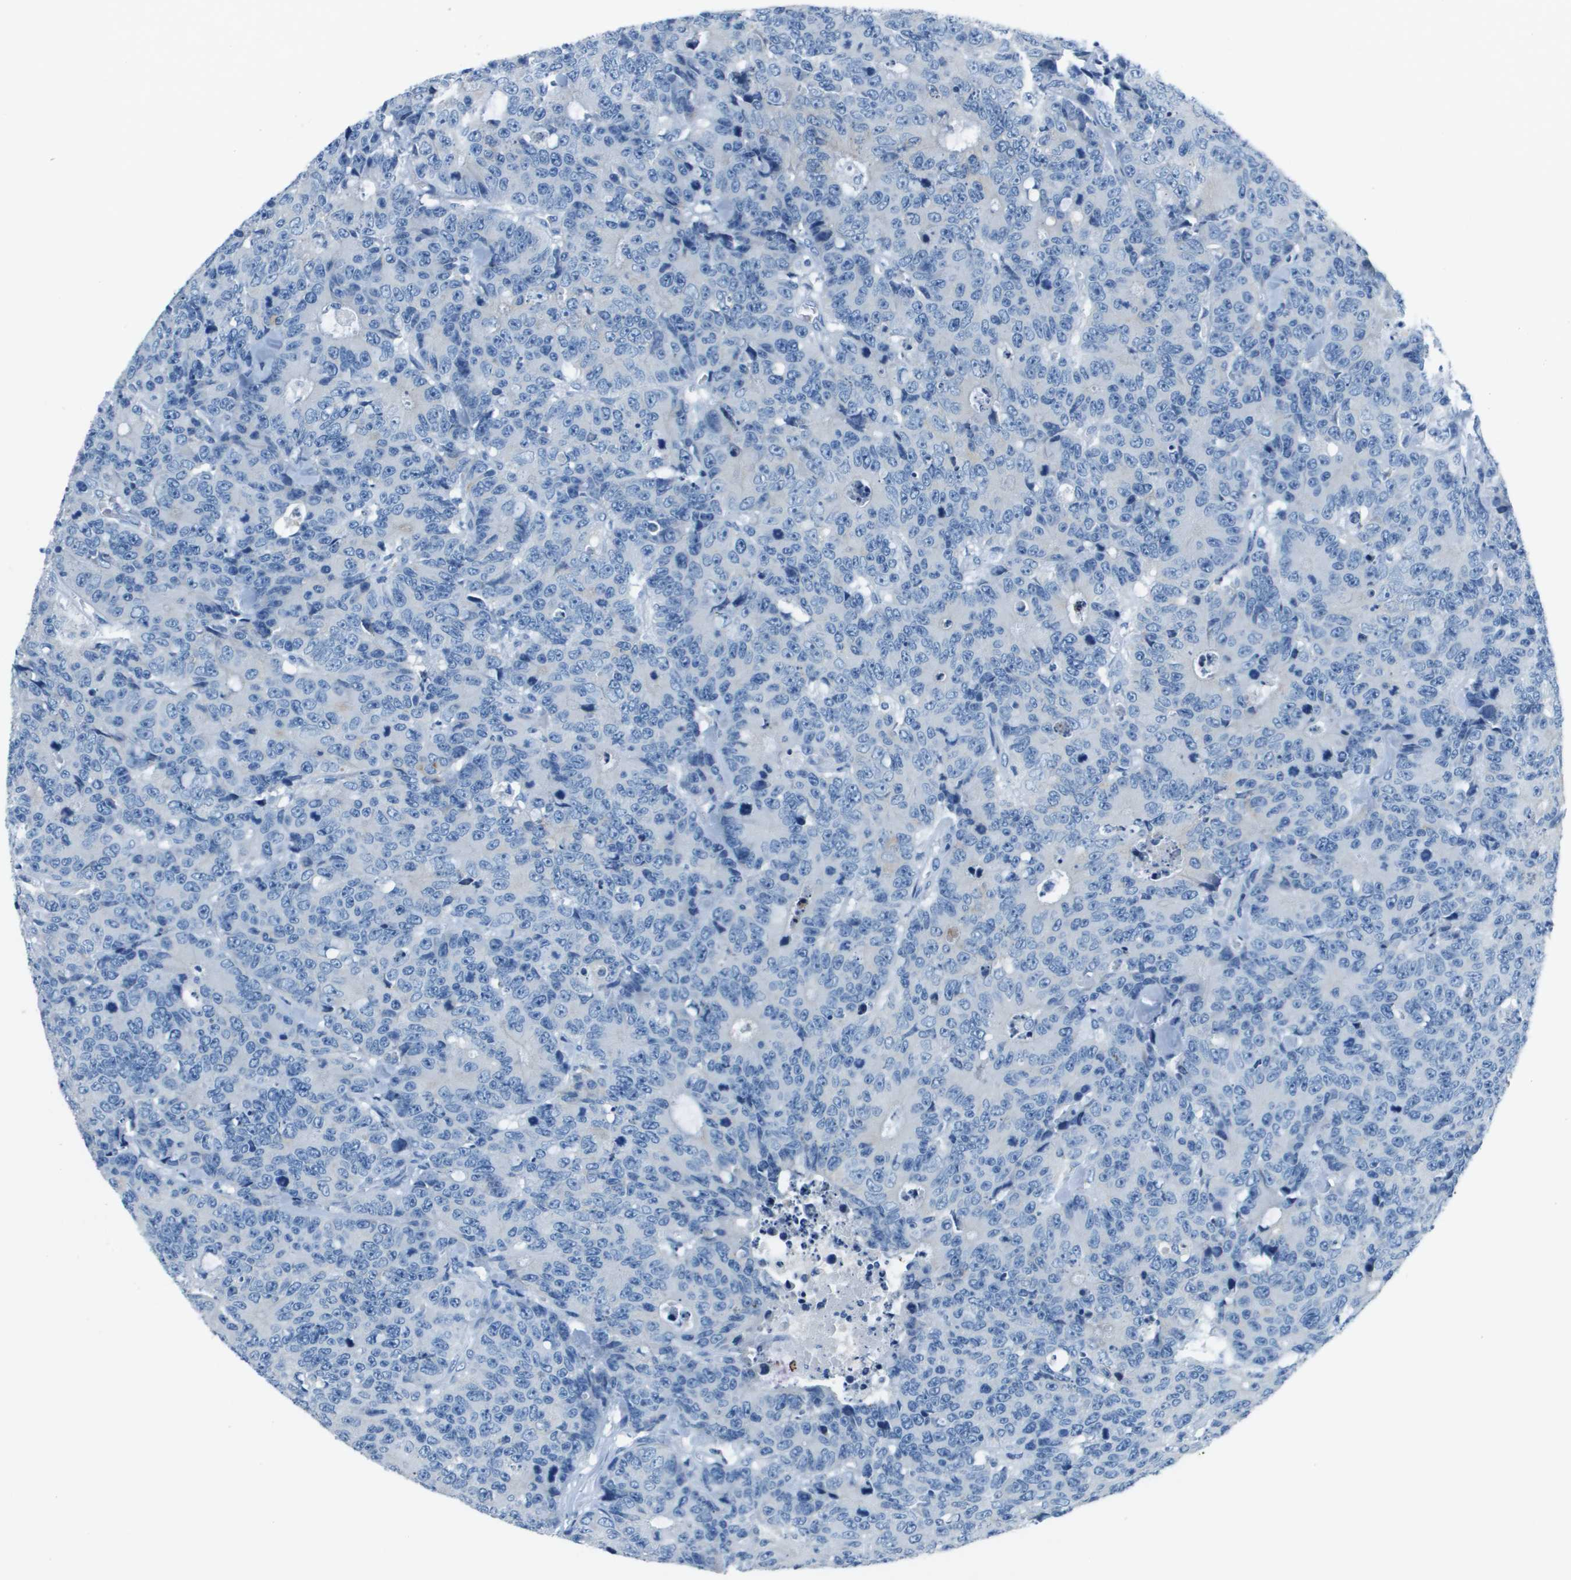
{"staining": {"intensity": "negative", "quantity": "none", "location": "none"}, "tissue": "colorectal cancer", "cell_type": "Tumor cells", "image_type": "cancer", "snomed": [{"axis": "morphology", "description": "Adenocarcinoma, NOS"}, {"axis": "topography", "description": "Colon"}], "caption": "Image shows no significant protein staining in tumor cells of colorectal adenocarcinoma.", "gene": "SLC16A10", "patient": {"sex": "female", "age": 86}}